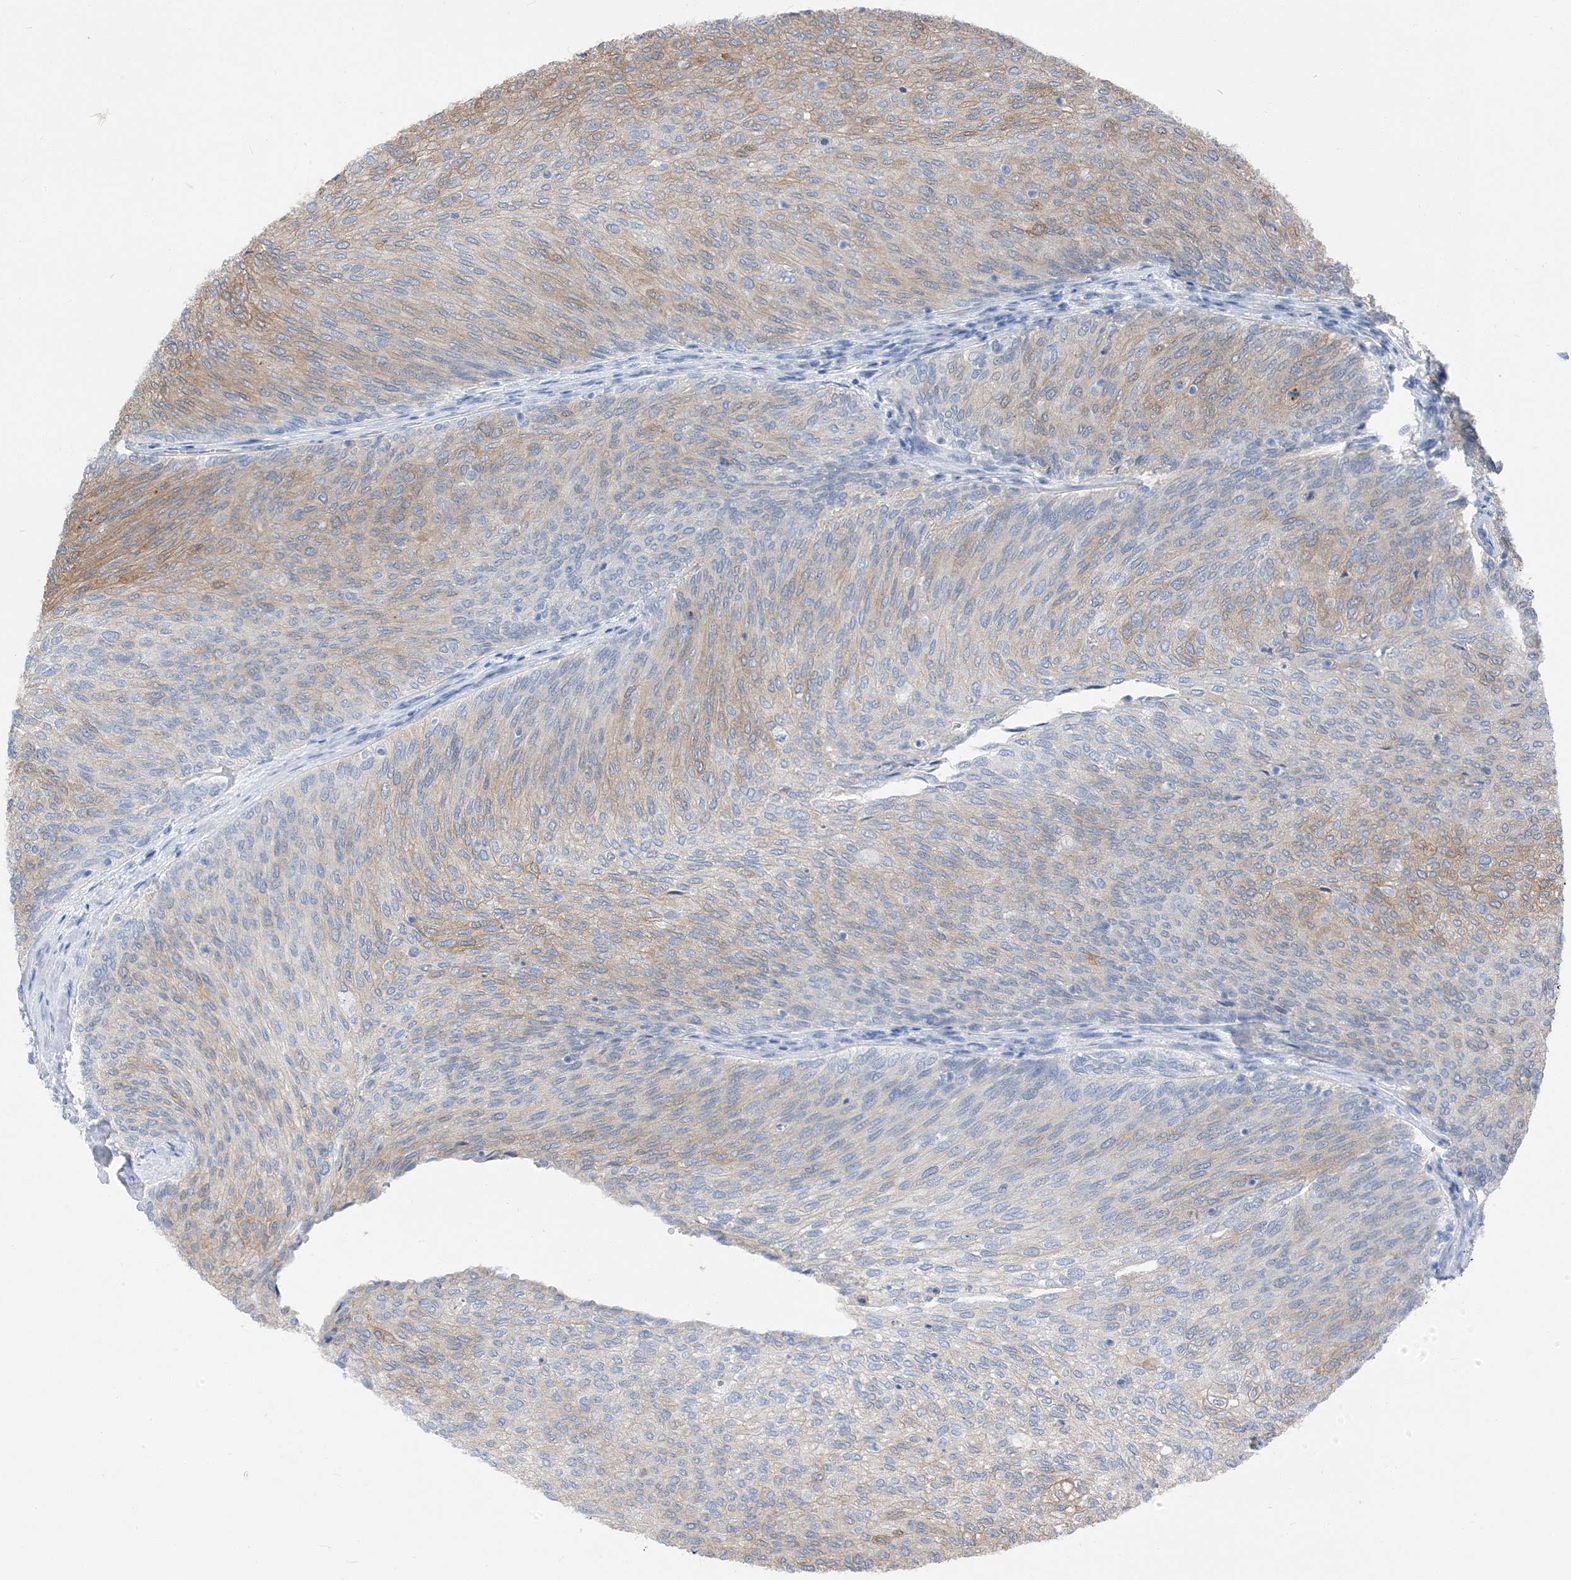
{"staining": {"intensity": "weak", "quantity": "25%-75%", "location": "cytoplasmic/membranous"}, "tissue": "urothelial cancer", "cell_type": "Tumor cells", "image_type": "cancer", "snomed": [{"axis": "morphology", "description": "Urothelial carcinoma, Low grade"}, {"axis": "topography", "description": "Urinary bladder"}], "caption": "A brown stain labels weak cytoplasmic/membranous expression of a protein in low-grade urothelial carcinoma tumor cells.", "gene": "NCOA7", "patient": {"sex": "female", "age": 79}}